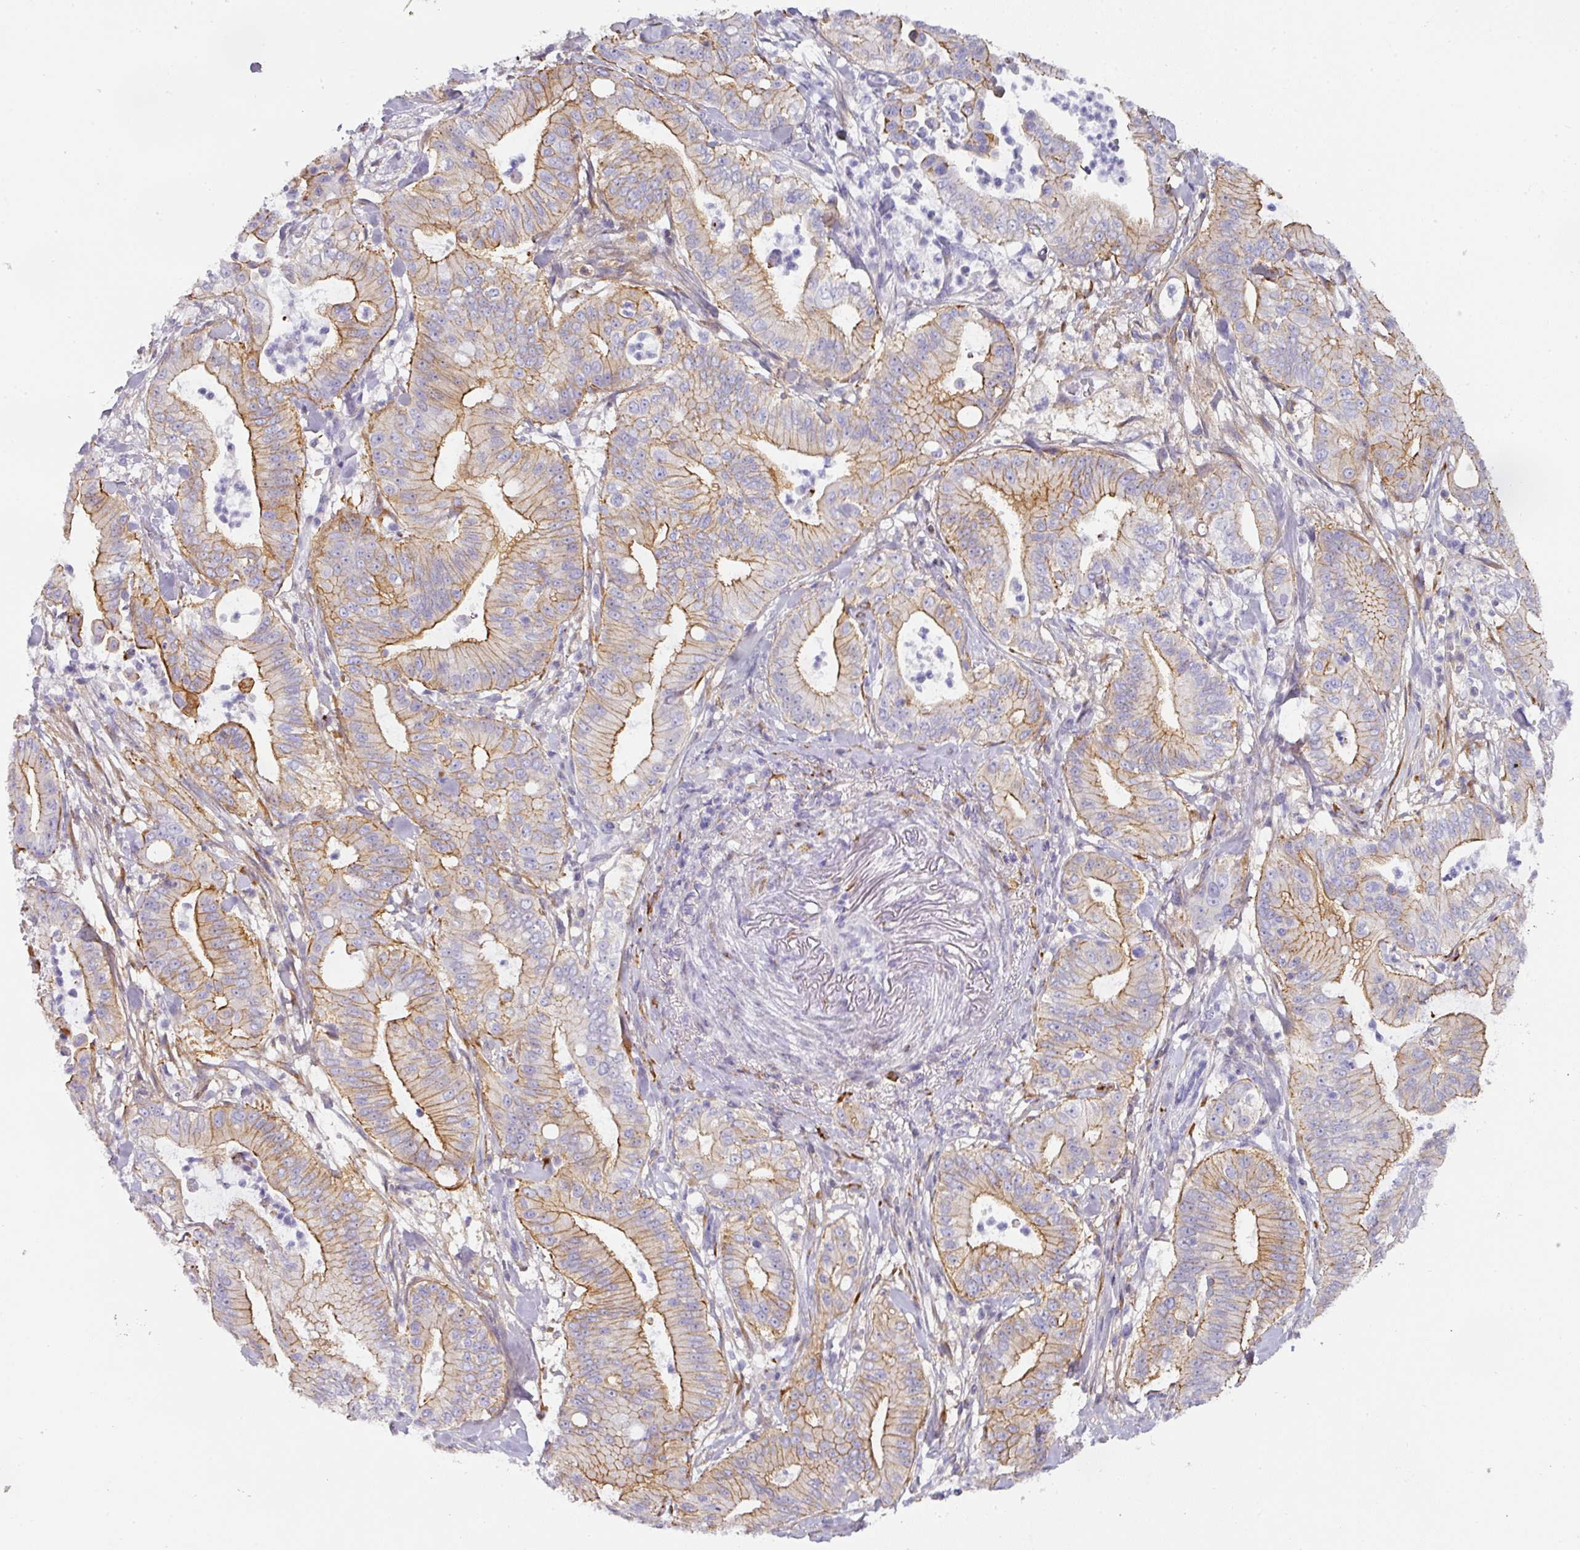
{"staining": {"intensity": "moderate", "quantity": "25%-75%", "location": "cytoplasmic/membranous"}, "tissue": "pancreatic cancer", "cell_type": "Tumor cells", "image_type": "cancer", "snomed": [{"axis": "morphology", "description": "Adenocarcinoma, NOS"}, {"axis": "topography", "description": "Pancreas"}], "caption": "Immunohistochemical staining of pancreatic adenocarcinoma demonstrates medium levels of moderate cytoplasmic/membranous expression in about 25%-75% of tumor cells.", "gene": "ANKRD29", "patient": {"sex": "male", "age": 71}}